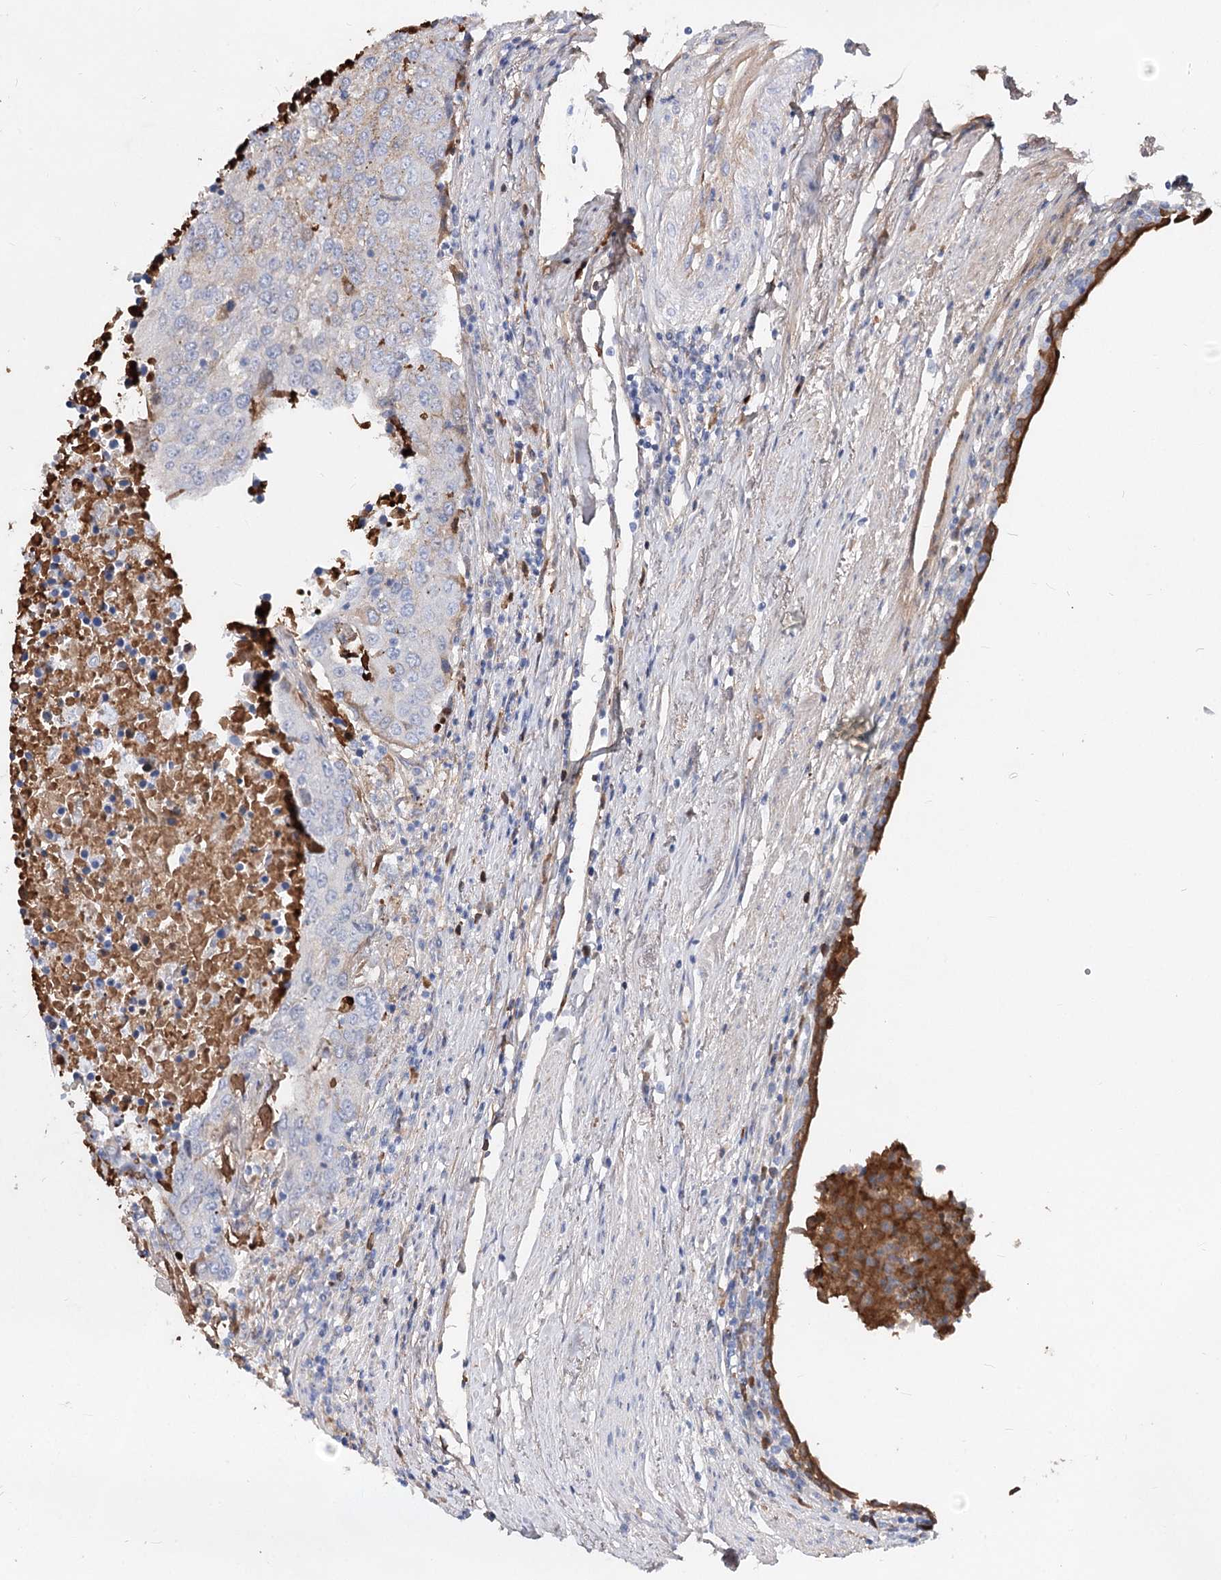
{"staining": {"intensity": "weak", "quantity": "<25%", "location": "cytoplasmic/membranous"}, "tissue": "urothelial cancer", "cell_type": "Tumor cells", "image_type": "cancer", "snomed": [{"axis": "morphology", "description": "Urothelial carcinoma, High grade"}, {"axis": "topography", "description": "Urinary bladder"}], "caption": "The immunohistochemistry (IHC) histopathology image has no significant staining in tumor cells of high-grade urothelial carcinoma tissue.", "gene": "TASOR2", "patient": {"sex": "female", "age": 85}}